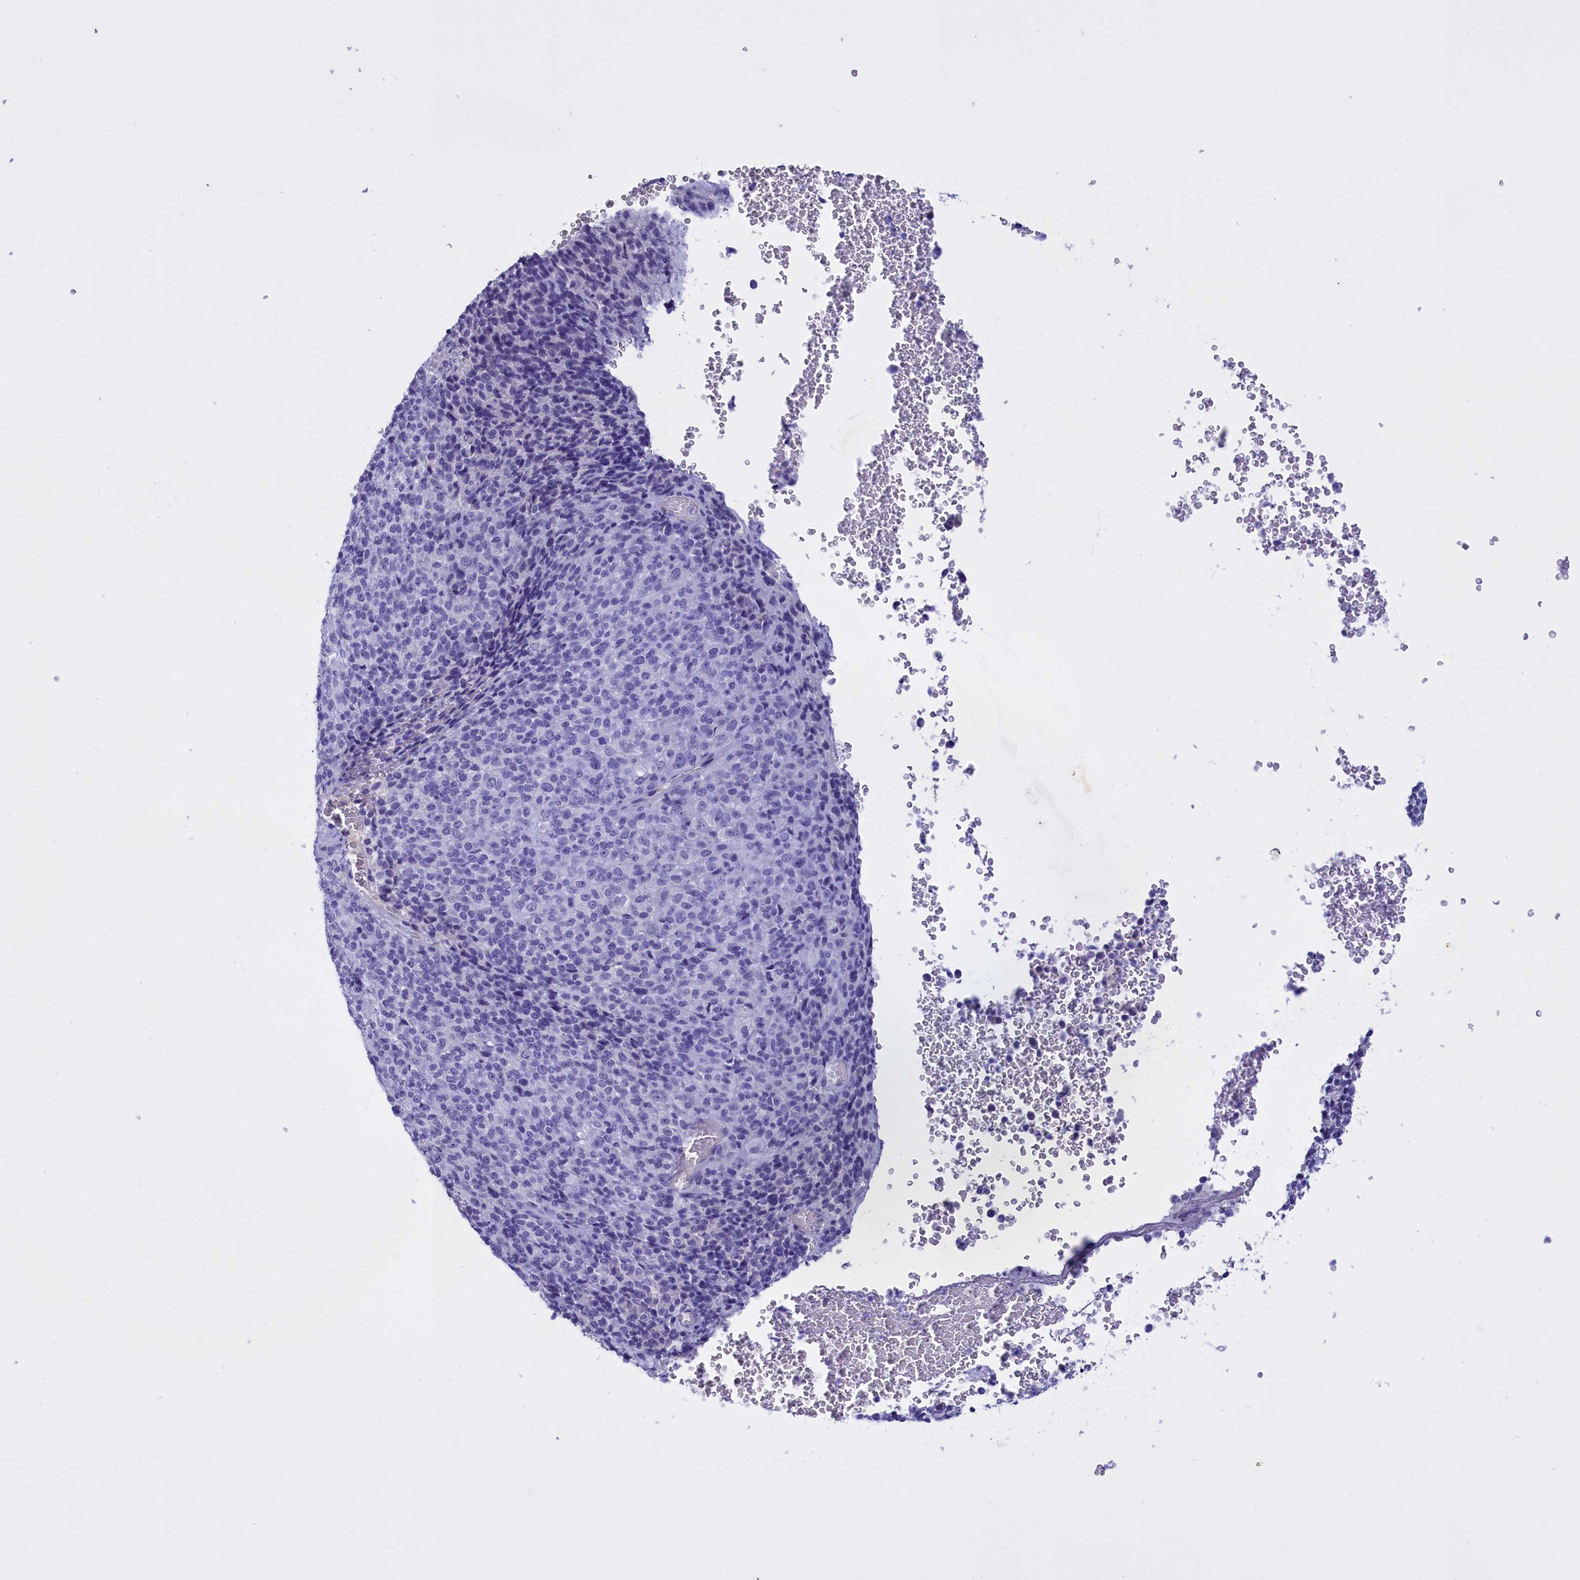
{"staining": {"intensity": "negative", "quantity": "none", "location": "none"}, "tissue": "melanoma", "cell_type": "Tumor cells", "image_type": "cancer", "snomed": [{"axis": "morphology", "description": "Malignant melanoma, Metastatic site"}, {"axis": "topography", "description": "Brain"}], "caption": "Histopathology image shows no significant protein expression in tumor cells of malignant melanoma (metastatic site).", "gene": "PROK2", "patient": {"sex": "female", "age": 56}}